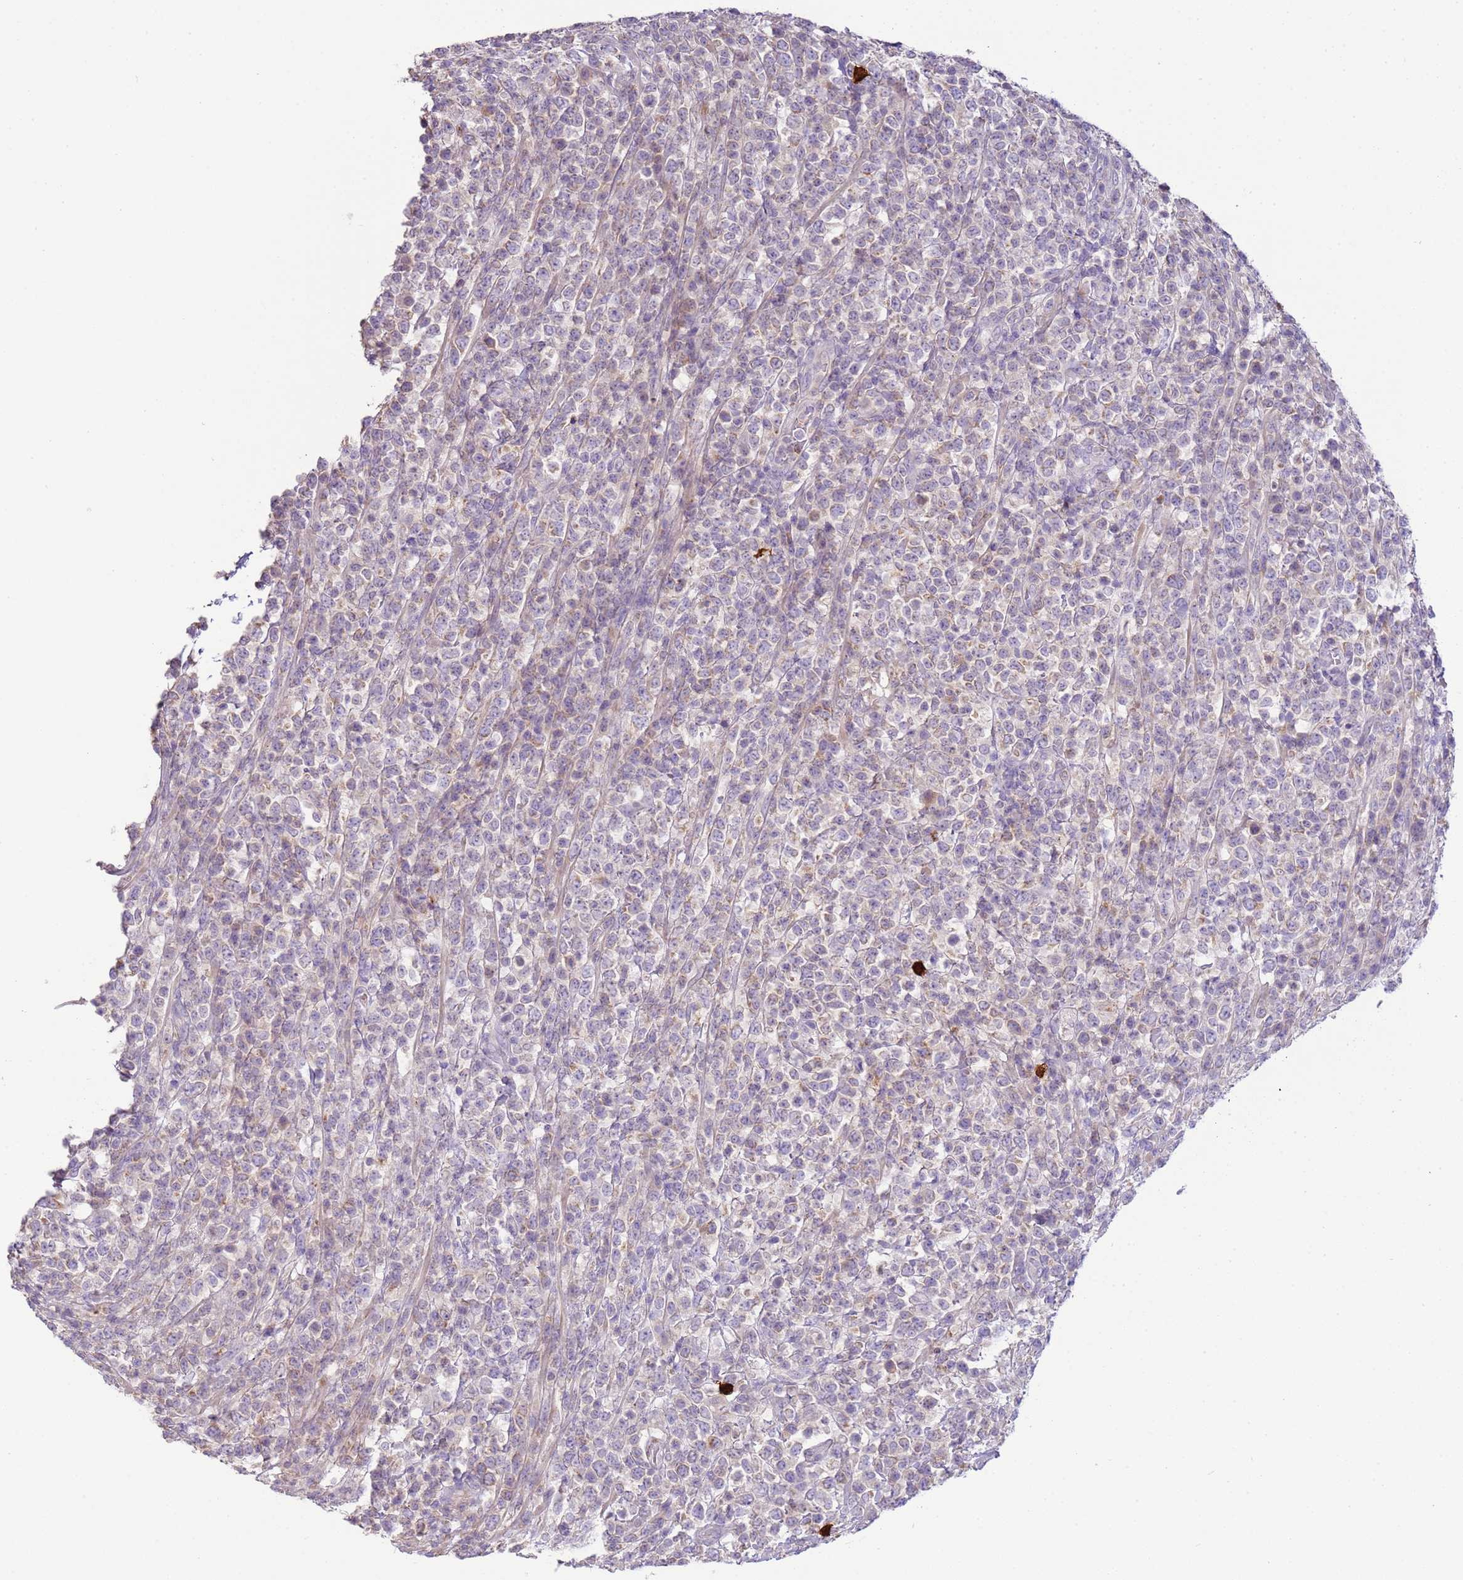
{"staining": {"intensity": "negative", "quantity": "none", "location": "none"}, "tissue": "lymphoma", "cell_type": "Tumor cells", "image_type": "cancer", "snomed": [{"axis": "morphology", "description": "Malignant lymphoma, non-Hodgkin's type, High grade"}, {"axis": "topography", "description": "Colon"}], "caption": "Lymphoma was stained to show a protein in brown. There is no significant staining in tumor cells. The staining is performed using DAB (3,3'-diaminobenzidine) brown chromogen with nuclei counter-stained in using hematoxylin.", "gene": "IL2RG", "patient": {"sex": "female", "age": 53}}